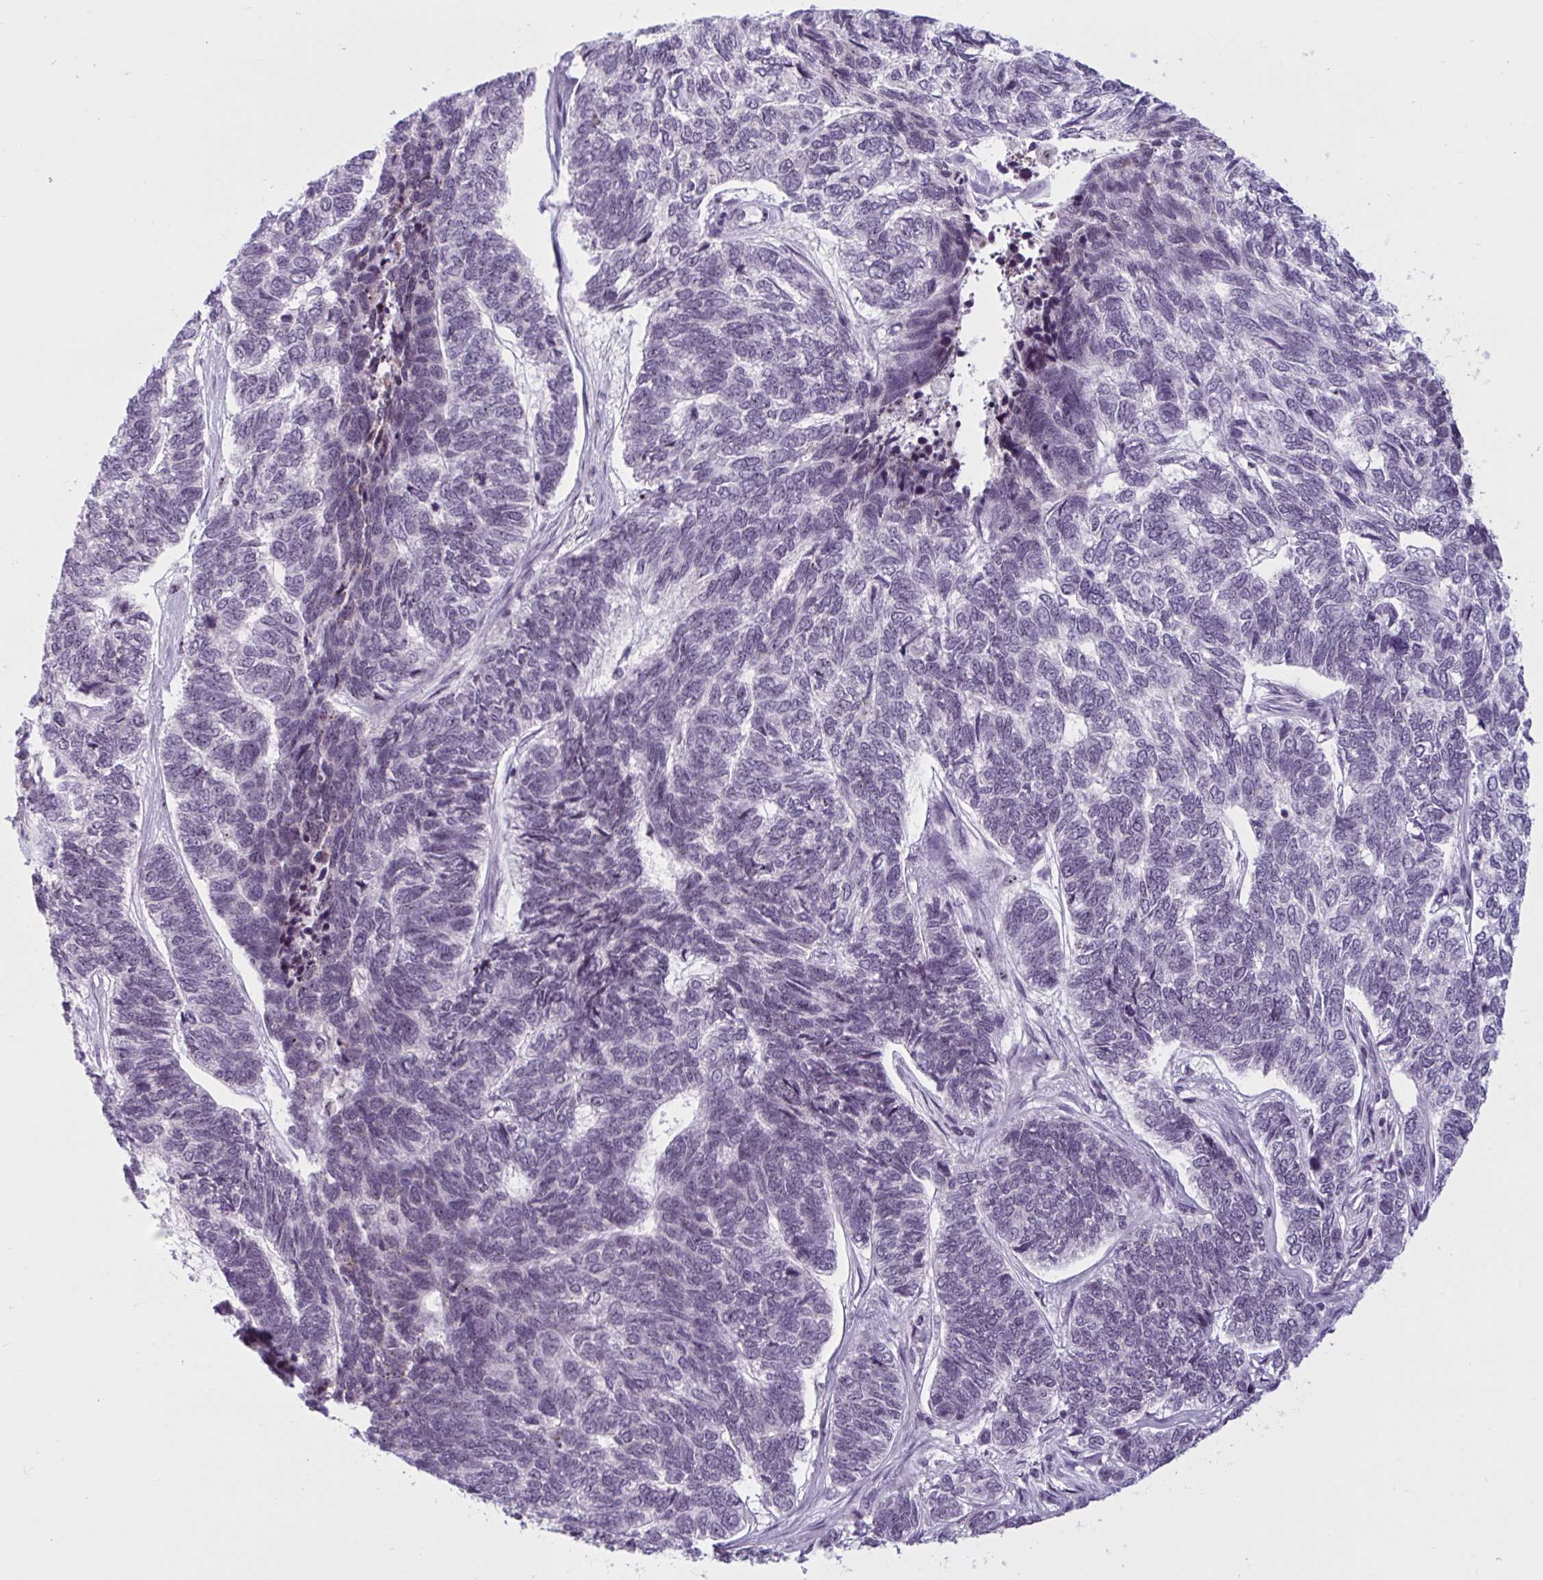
{"staining": {"intensity": "negative", "quantity": "none", "location": "none"}, "tissue": "skin cancer", "cell_type": "Tumor cells", "image_type": "cancer", "snomed": [{"axis": "morphology", "description": "Basal cell carcinoma"}, {"axis": "topography", "description": "Skin"}], "caption": "IHC image of human skin cancer (basal cell carcinoma) stained for a protein (brown), which demonstrates no staining in tumor cells.", "gene": "TGM6", "patient": {"sex": "female", "age": 65}}